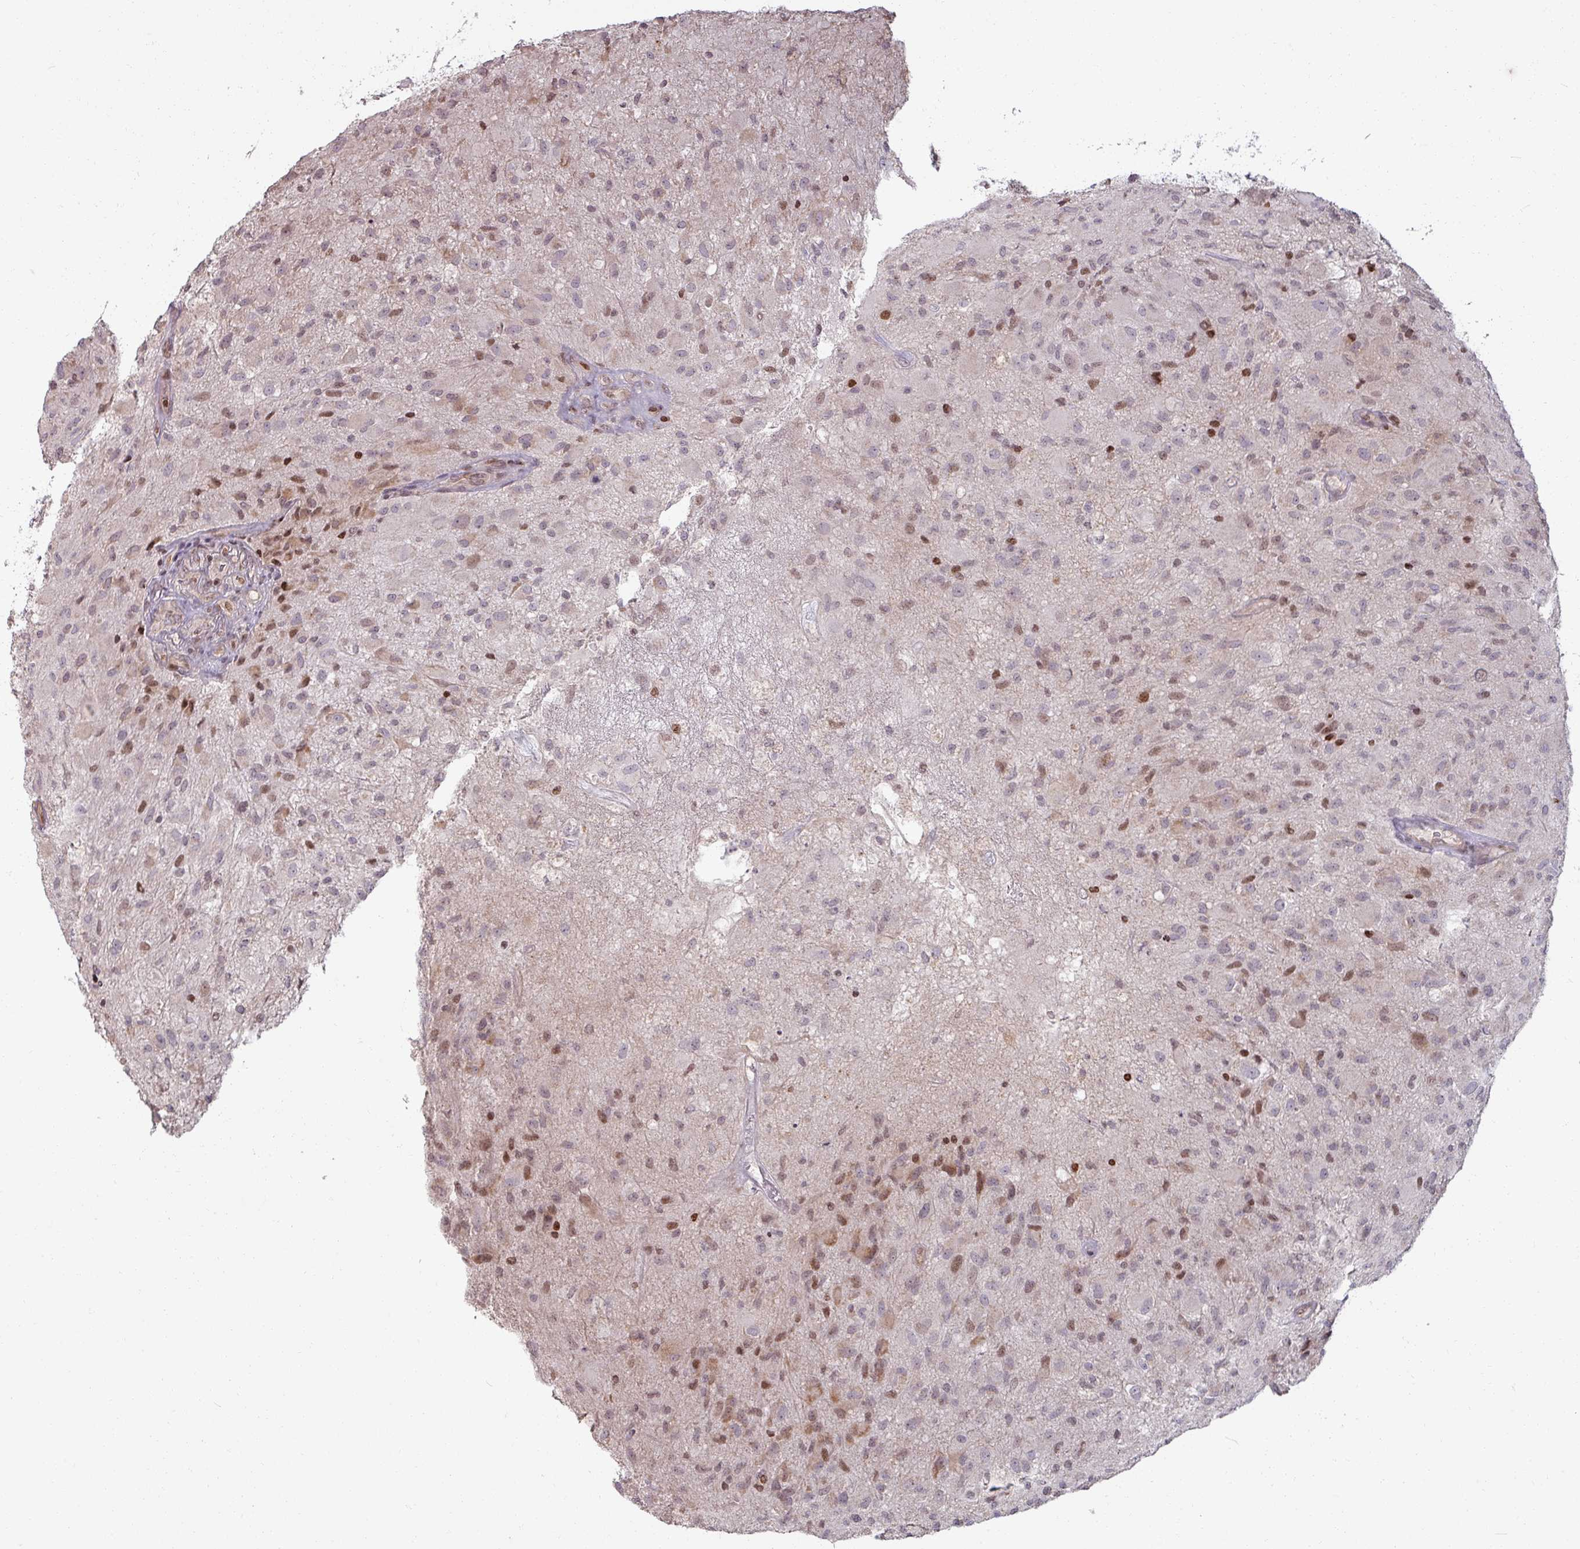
{"staining": {"intensity": "weak", "quantity": "<25%", "location": "nuclear"}, "tissue": "glioma", "cell_type": "Tumor cells", "image_type": "cancer", "snomed": [{"axis": "morphology", "description": "Glioma, malignant, High grade"}, {"axis": "topography", "description": "Brain"}], "caption": "Tumor cells are negative for protein expression in human glioma.", "gene": "NCOR1", "patient": {"sex": "female", "age": 67}}